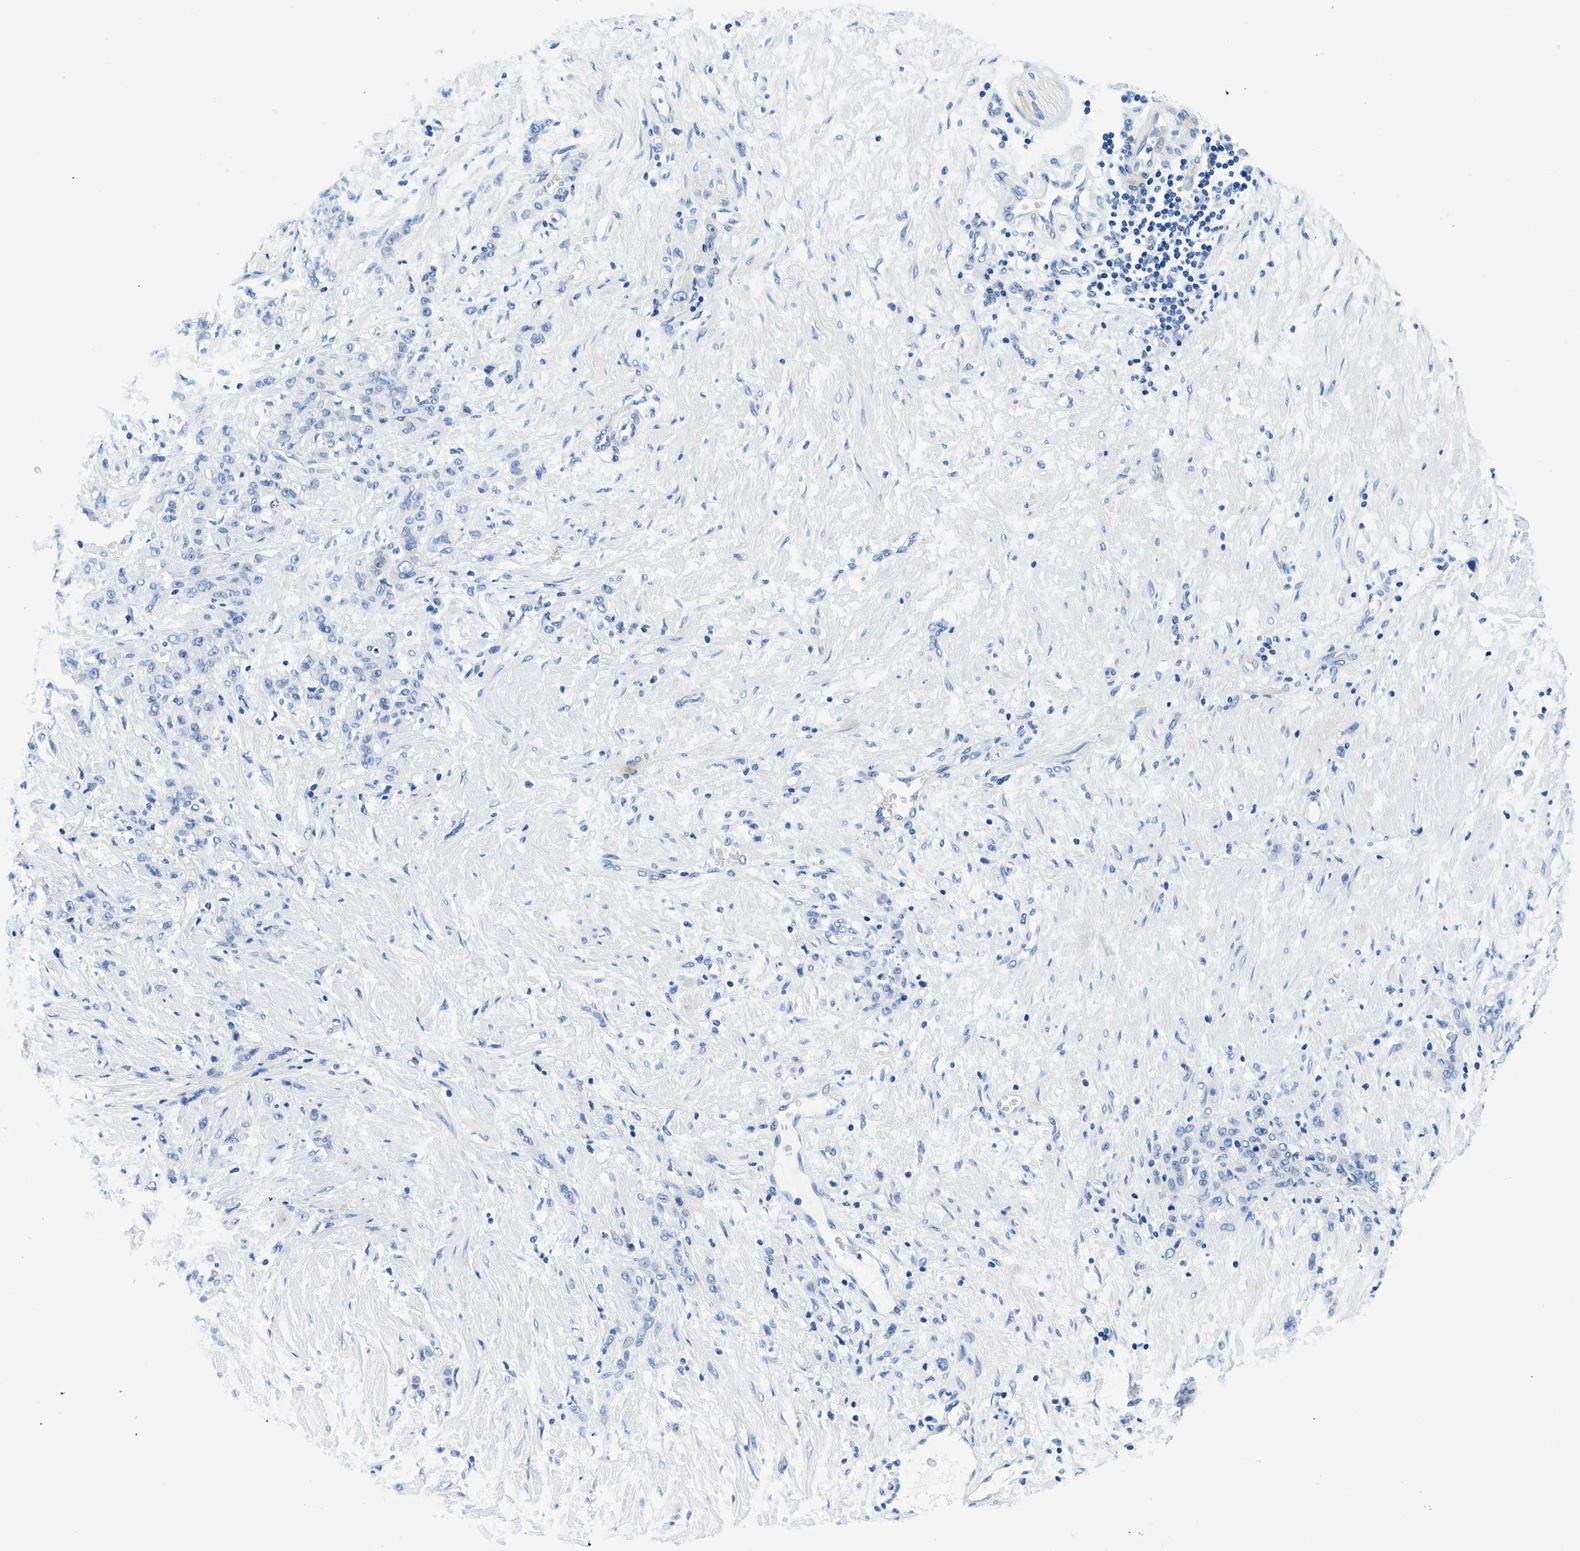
{"staining": {"intensity": "negative", "quantity": "none", "location": "none"}, "tissue": "stomach cancer", "cell_type": "Tumor cells", "image_type": "cancer", "snomed": [{"axis": "morphology", "description": "Adenocarcinoma, NOS"}, {"axis": "topography", "description": "Stomach"}], "caption": "Adenocarcinoma (stomach) stained for a protein using immunohistochemistry (IHC) displays no staining tumor cells.", "gene": "GSTM3", "patient": {"sex": "male", "age": 82}}